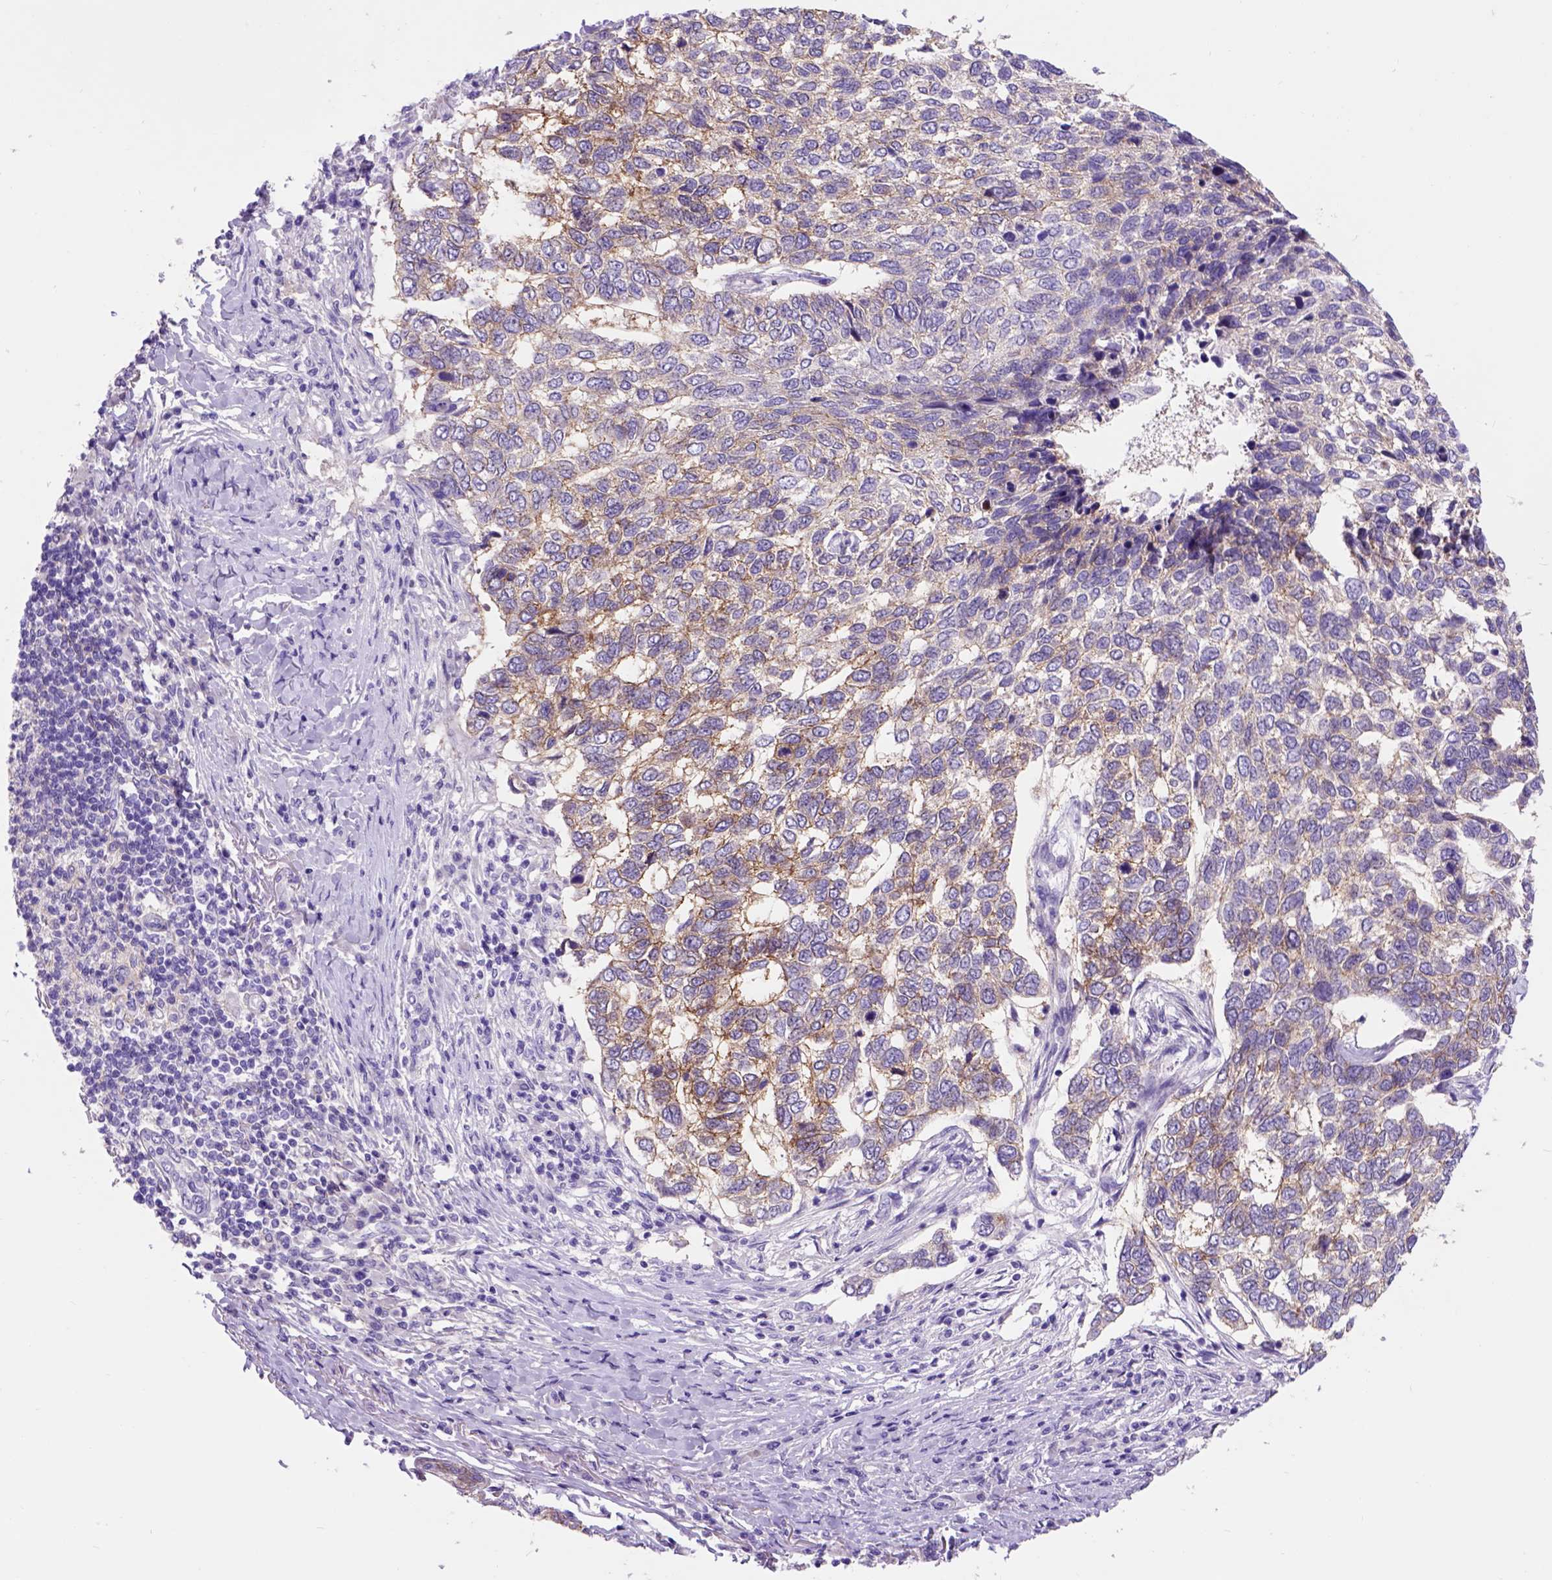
{"staining": {"intensity": "weak", "quantity": ">75%", "location": "cytoplasmic/membranous"}, "tissue": "skin cancer", "cell_type": "Tumor cells", "image_type": "cancer", "snomed": [{"axis": "morphology", "description": "Basal cell carcinoma"}, {"axis": "topography", "description": "Skin"}], "caption": "Tumor cells reveal weak cytoplasmic/membranous expression in about >75% of cells in basal cell carcinoma (skin). (Stains: DAB in brown, nuclei in blue, Microscopy: brightfield microscopy at high magnification).", "gene": "EGFR", "patient": {"sex": "female", "age": 65}}